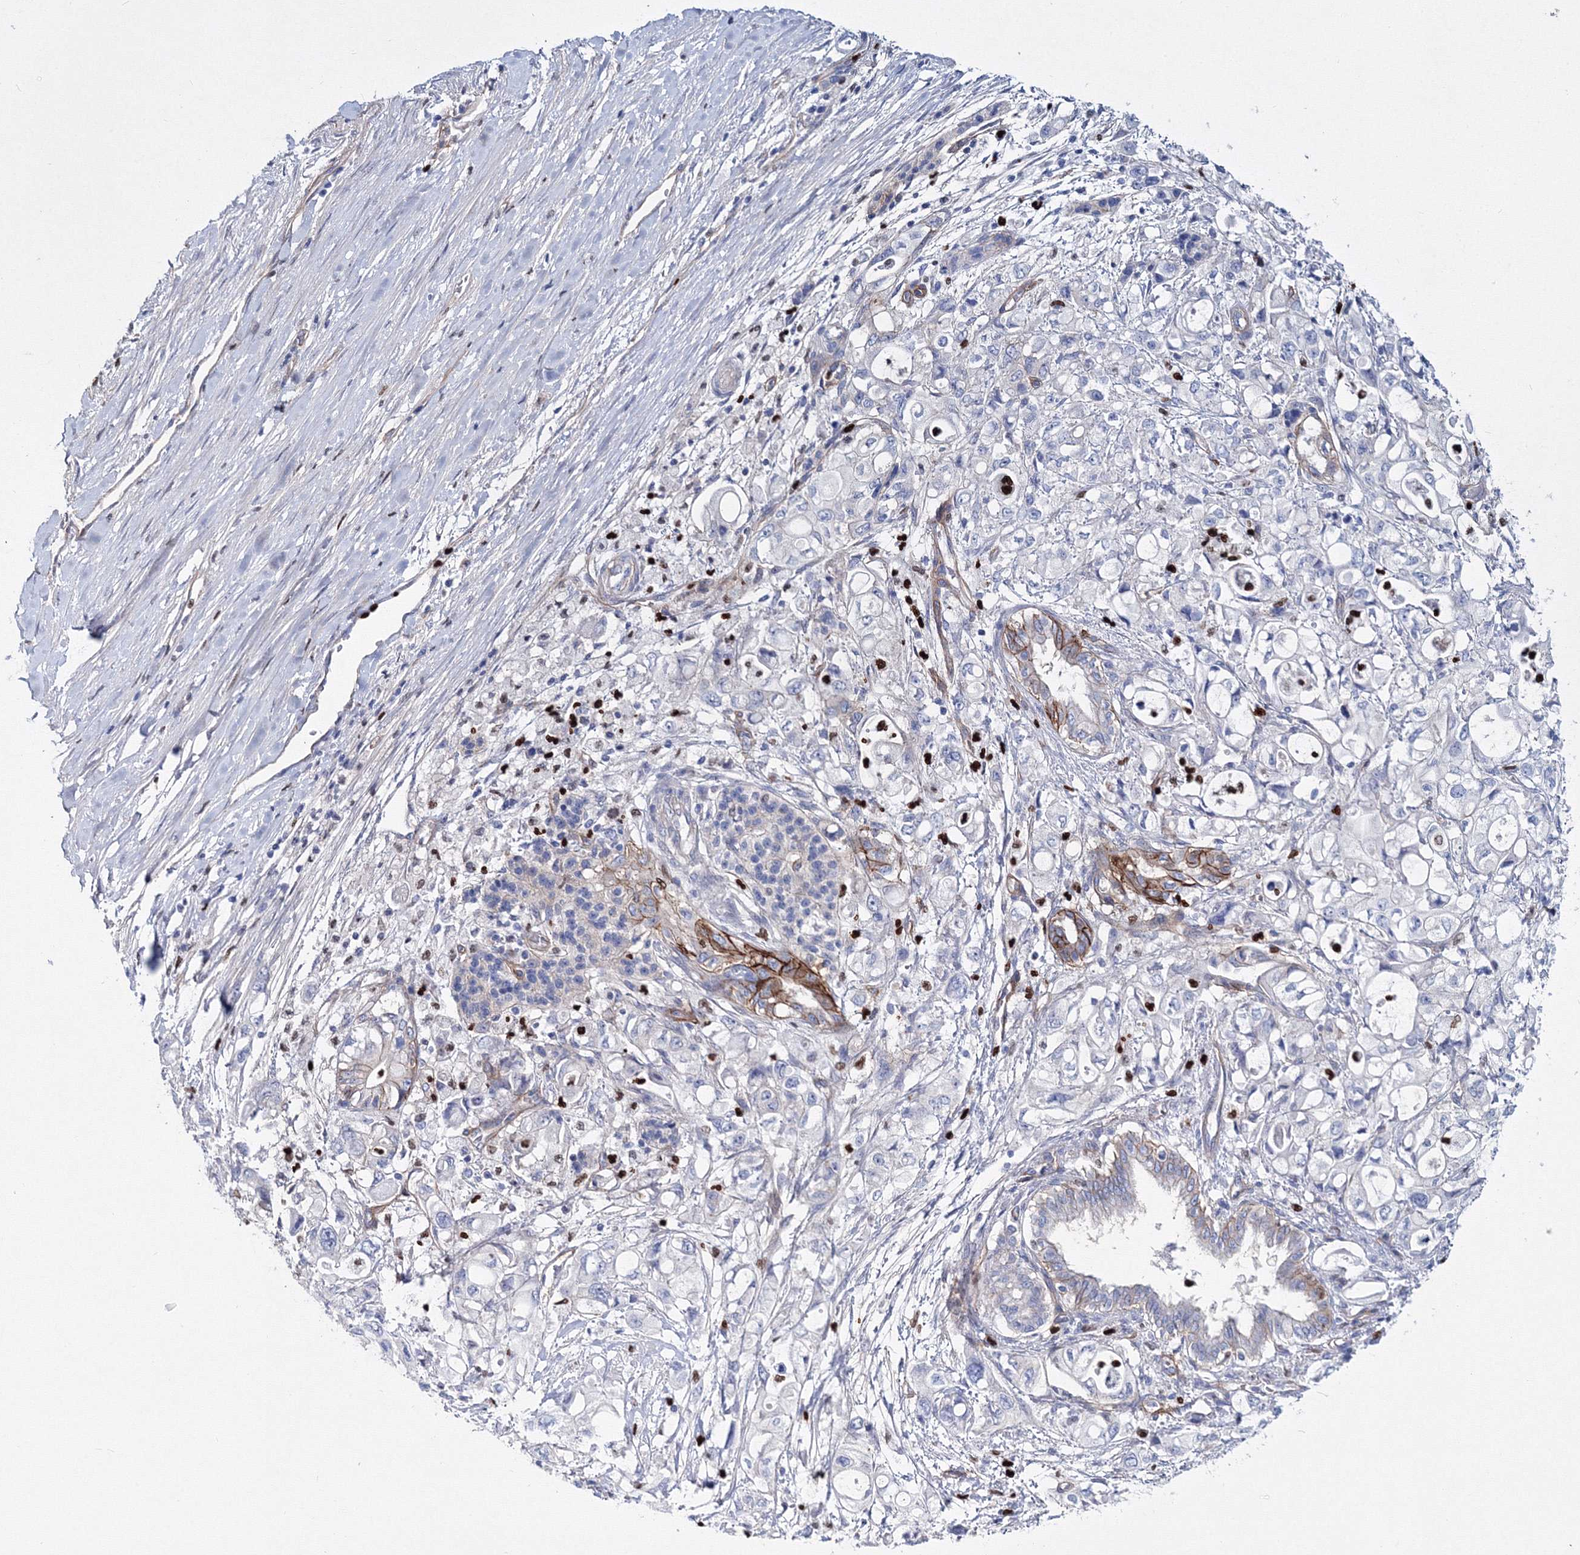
{"staining": {"intensity": "negative", "quantity": "none", "location": "none"}, "tissue": "pancreatic cancer", "cell_type": "Tumor cells", "image_type": "cancer", "snomed": [{"axis": "morphology", "description": "Adenocarcinoma, NOS"}, {"axis": "topography", "description": "Pancreas"}], "caption": "DAB immunohistochemical staining of human pancreatic adenocarcinoma demonstrates no significant staining in tumor cells.", "gene": "C11orf52", "patient": {"sex": "male", "age": 79}}